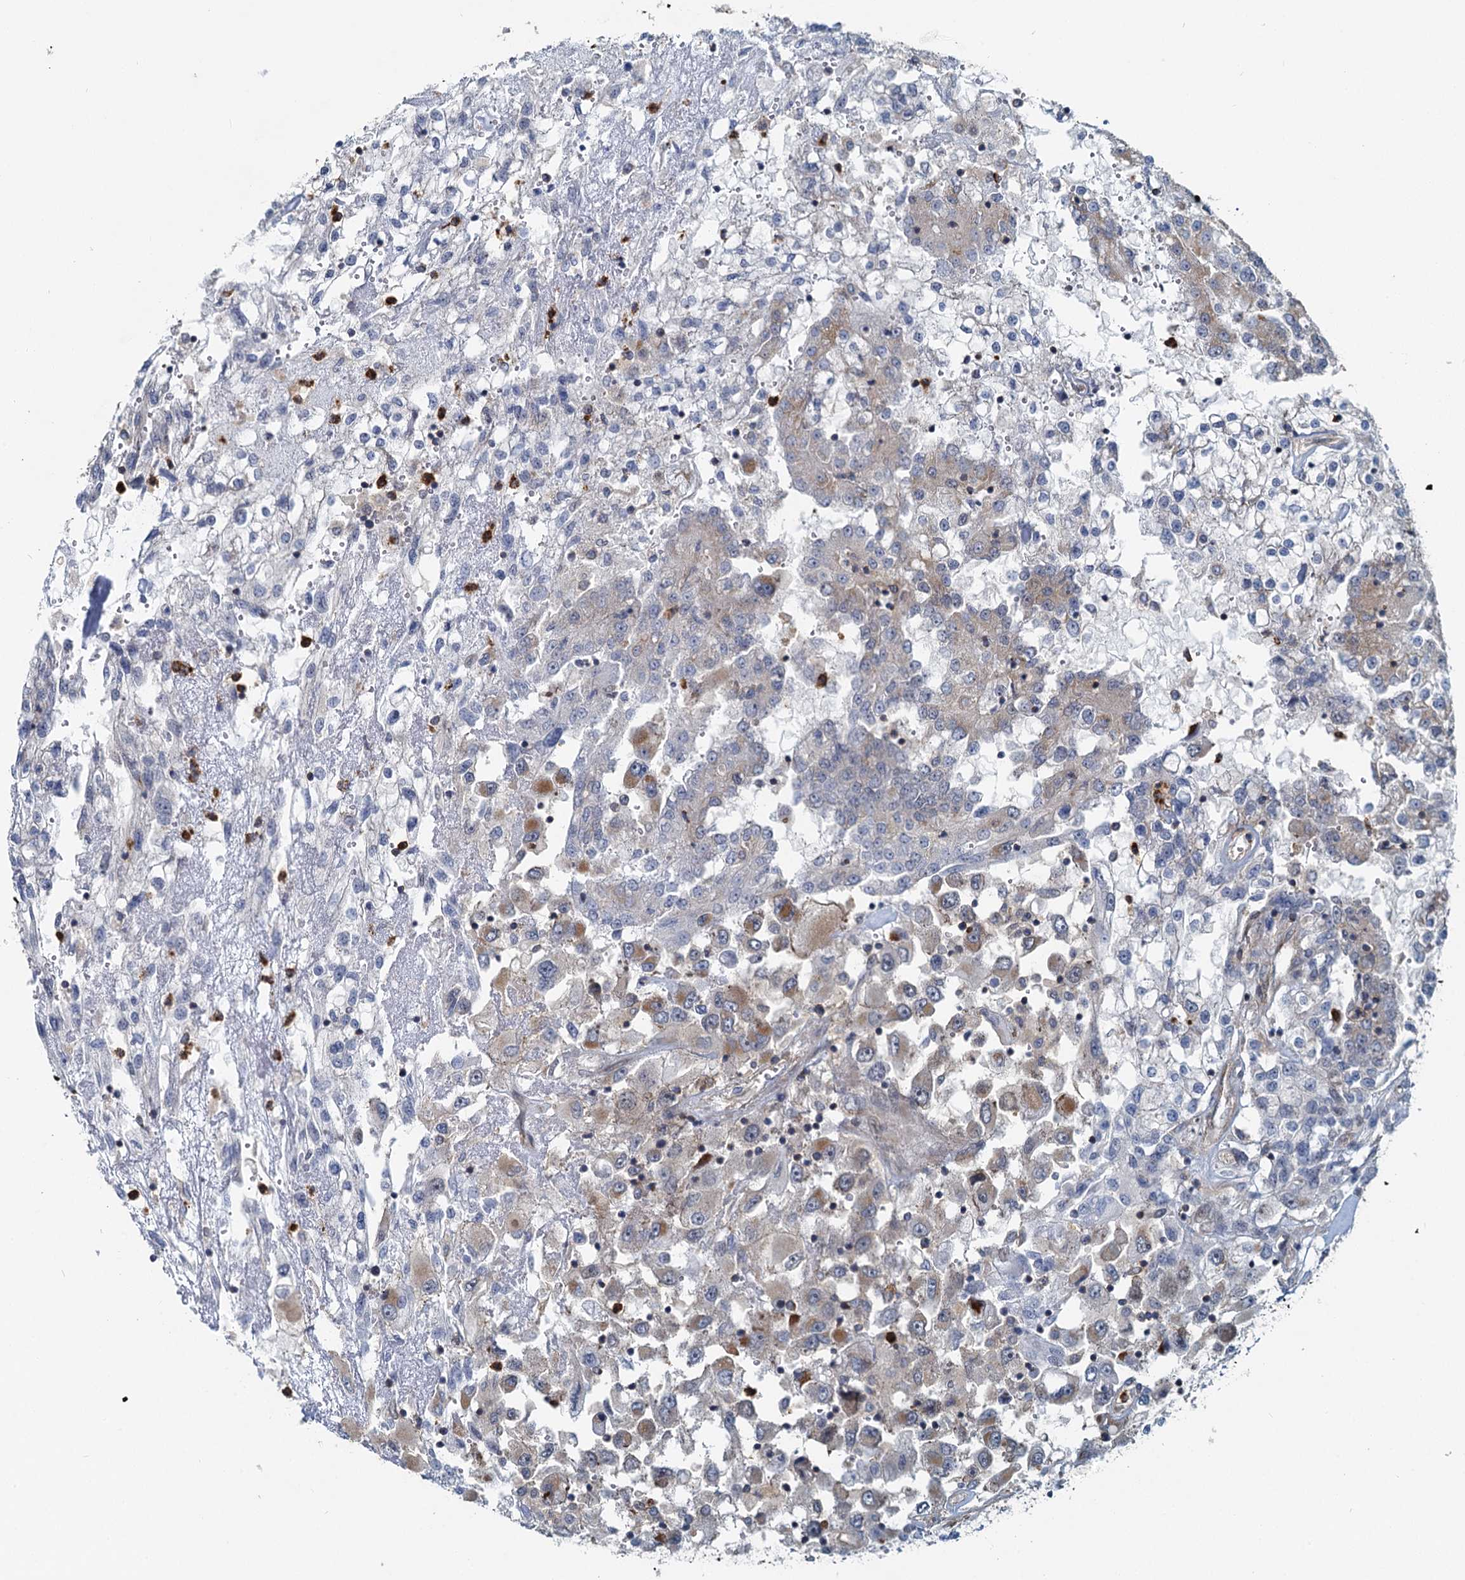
{"staining": {"intensity": "moderate", "quantity": "<25%", "location": "cytoplasmic/membranous"}, "tissue": "renal cancer", "cell_type": "Tumor cells", "image_type": "cancer", "snomed": [{"axis": "morphology", "description": "Adenocarcinoma, NOS"}, {"axis": "topography", "description": "Kidney"}], "caption": "Human renal cancer (adenocarcinoma) stained for a protein (brown) shows moderate cytoplasmic/membranous positive expression in about <25% of tumor cells.", "gene": "ADCY2", "patient": {"sex": "female", "age": 52}}